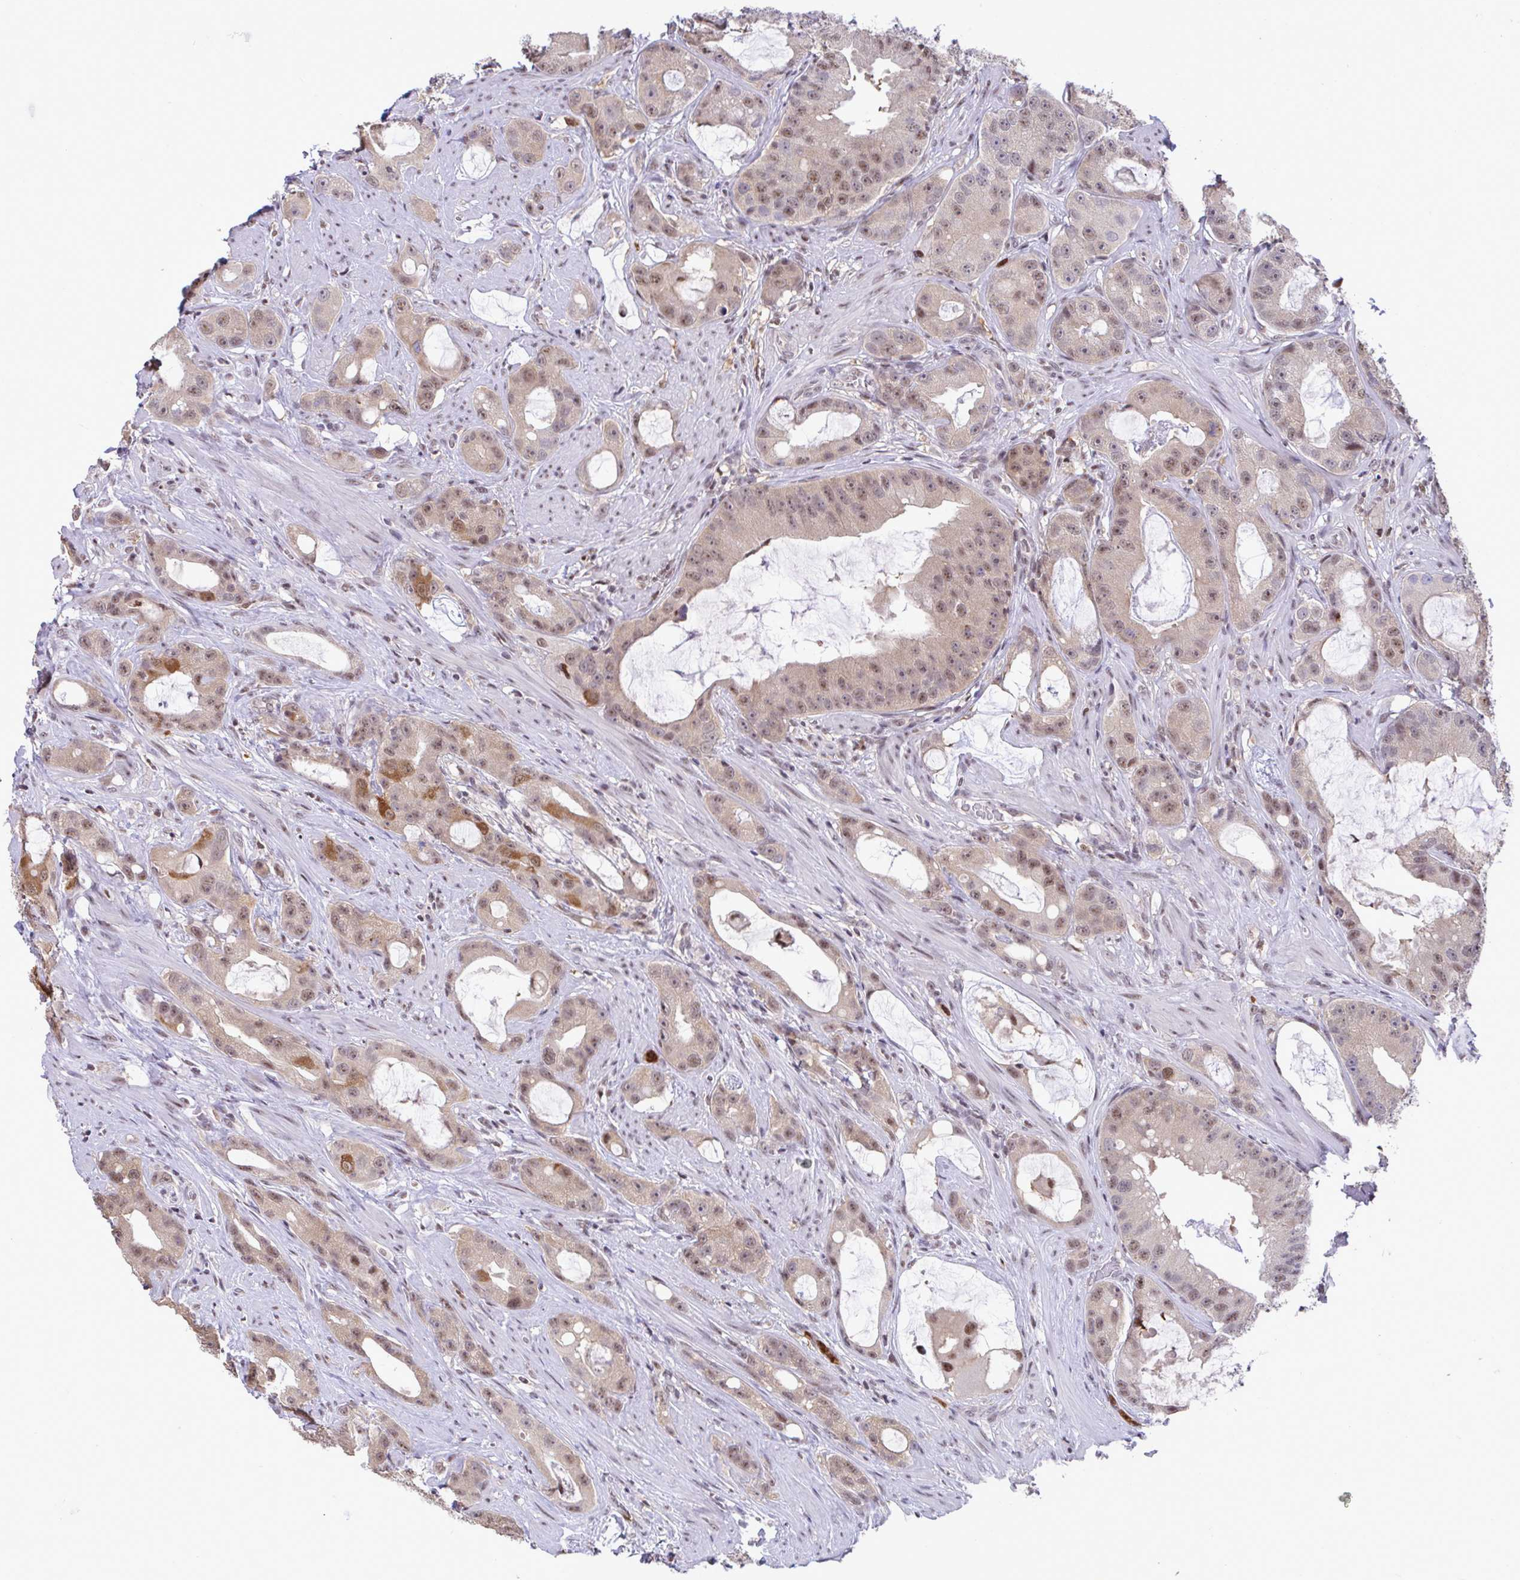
{"staining": {"intensity": "moderate", "quantity": ">75%", "location": "cytoplasmic/membranous,nuclear"}, "tissue": "prostate cancer", "cell_type": "Tumor cells", "image_type": "cancer", "snomed": [{"axis": "morphology", "description": "Adenocarcinoma, High grade"}, {"axis": "topography", "description": "Prostate"}], "caption": "This image demonstrates immunohistochemistry staining of human prostate cancer (adenocarcinoma (high-grade)), with medium moderate cytoplasmic/membranous and nuclear positivity in about >75% of tumor cells.", "gene": "OR6K3", "patient": {"sex": "male", "age": 65}}